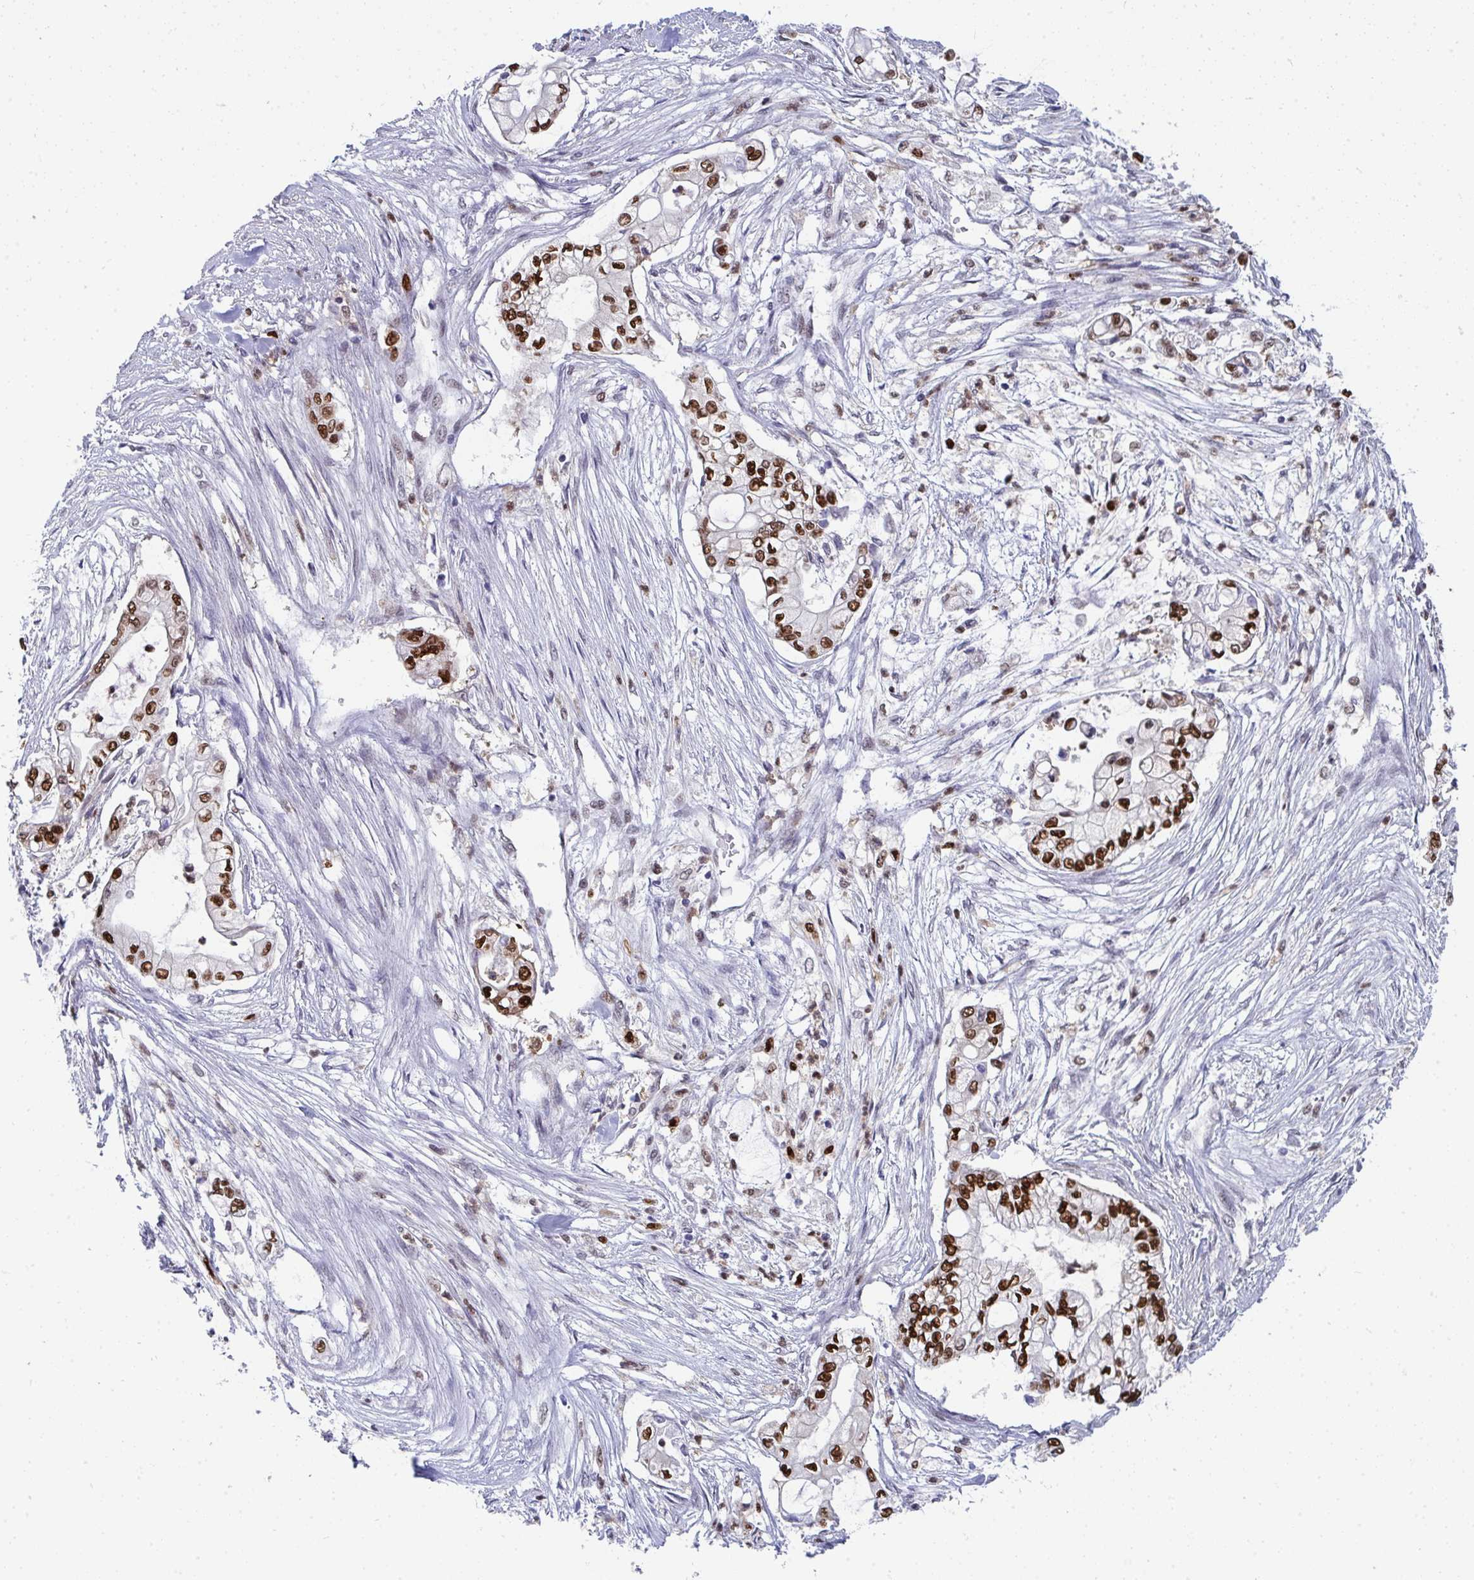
{"staining": {"intensity": "strong", "quantity": ">75%", "location": "nuclear"}, "tissue": "pancreatic cancer", "cell_type": "Tumor cells", "image_type": "cancer", "snomed": [{"axis": "morphology", "description": "Adenocarcinoma, NOS"}, {"axis": "topography", "description": "Pancreas"}], "caption": "Strong nuclear expression for a protein is identified in approximately >75% of tumor cells of pancreatic cancer (adenocarcinoma) using IHC.", "gene": "JDP2", "patient": {"sex": "female", "age": 69}}